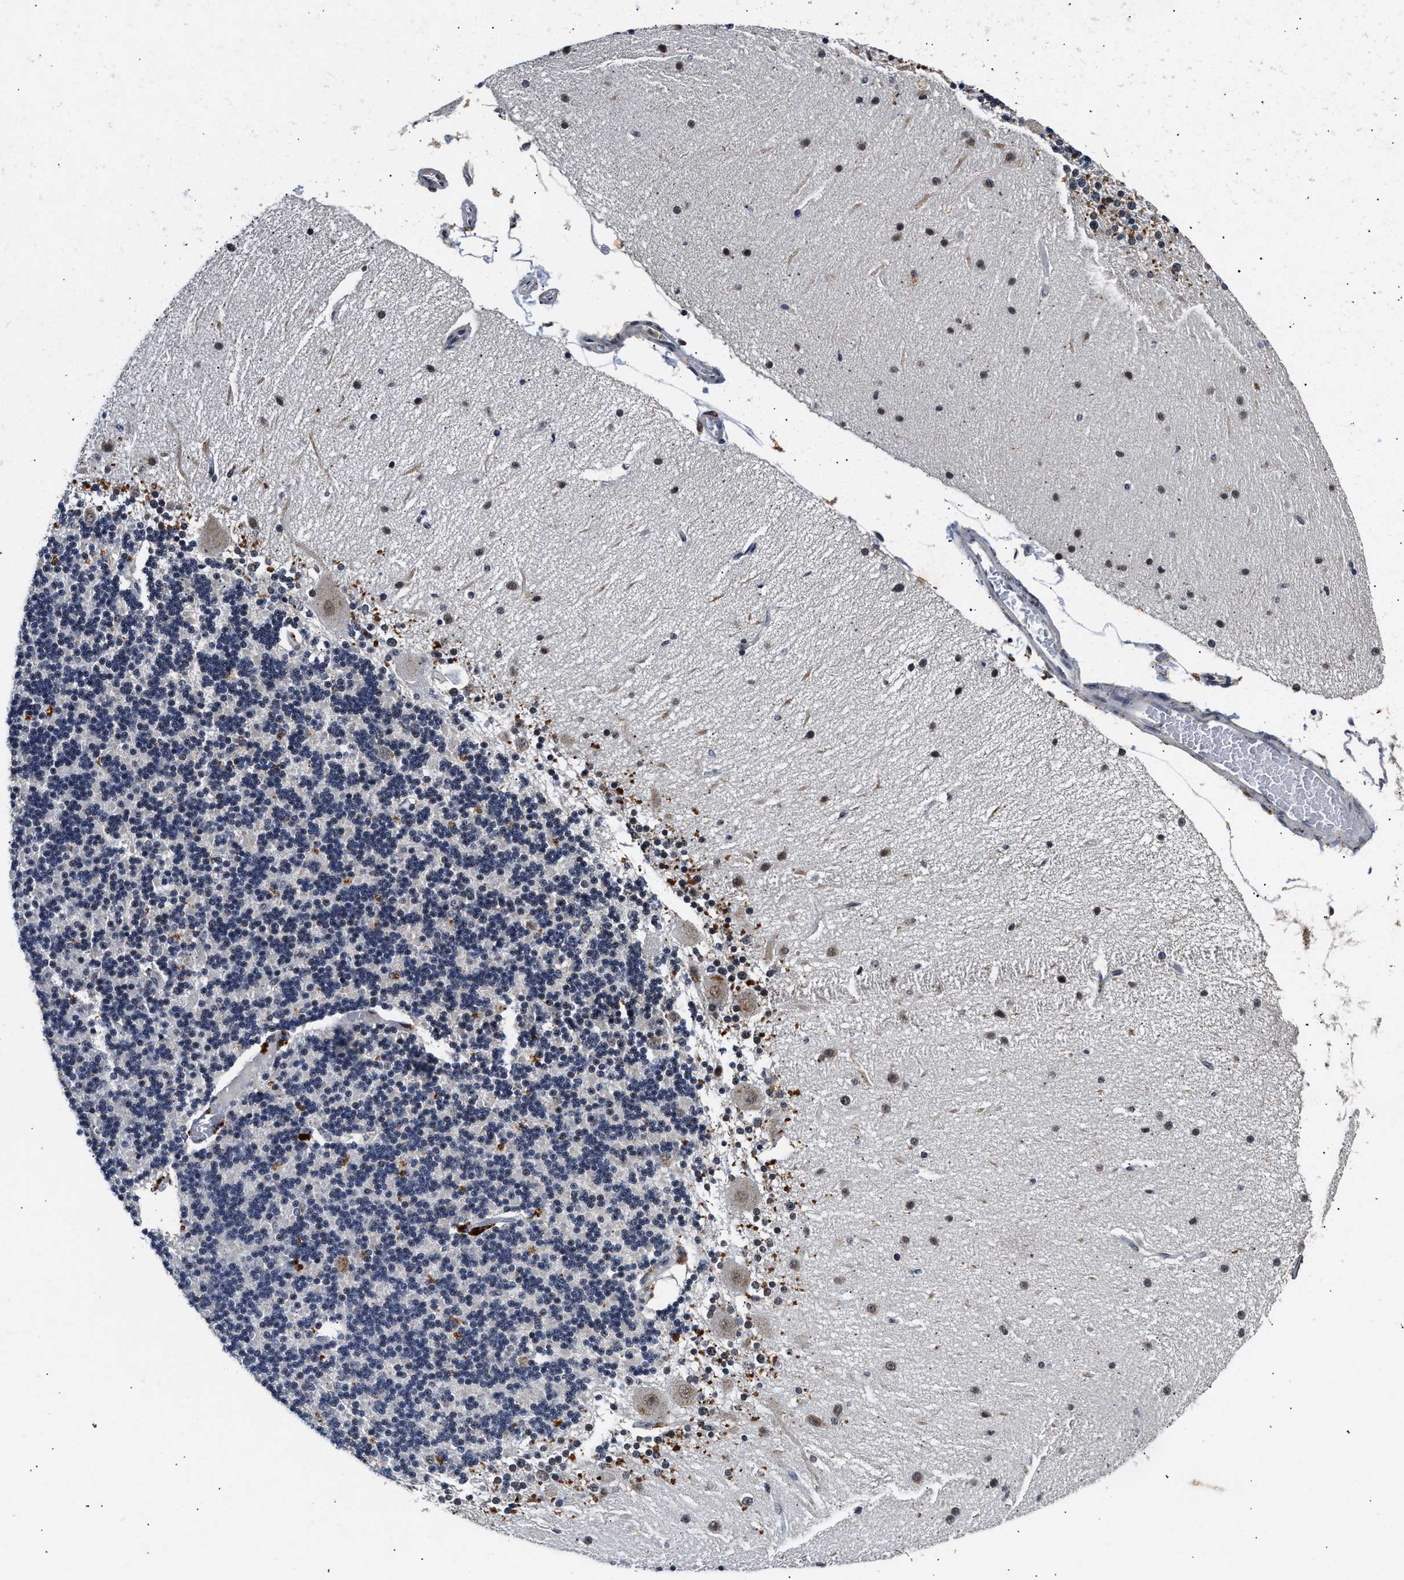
{"staining": {"intensity": "weak", "quantity": "25%-75%", "location": "nuclear"}, "tissue": "cerebellum", "cell_type": "Cells in granular layer", "image_type": "normal", "snomed": [{"axis": "morphology", "description": "Normal tissue, NOS"}, {"axis": "topography", "description": "Cerebellum"}], "caption": "Immunohistochemistry of unremarkable human cerebellum displays low levels of weak nuclear positivity in about 25%-75% of cells in granular layer.", "gene": "ACOX1", "patient": {"sex": "female", "age": 54}}